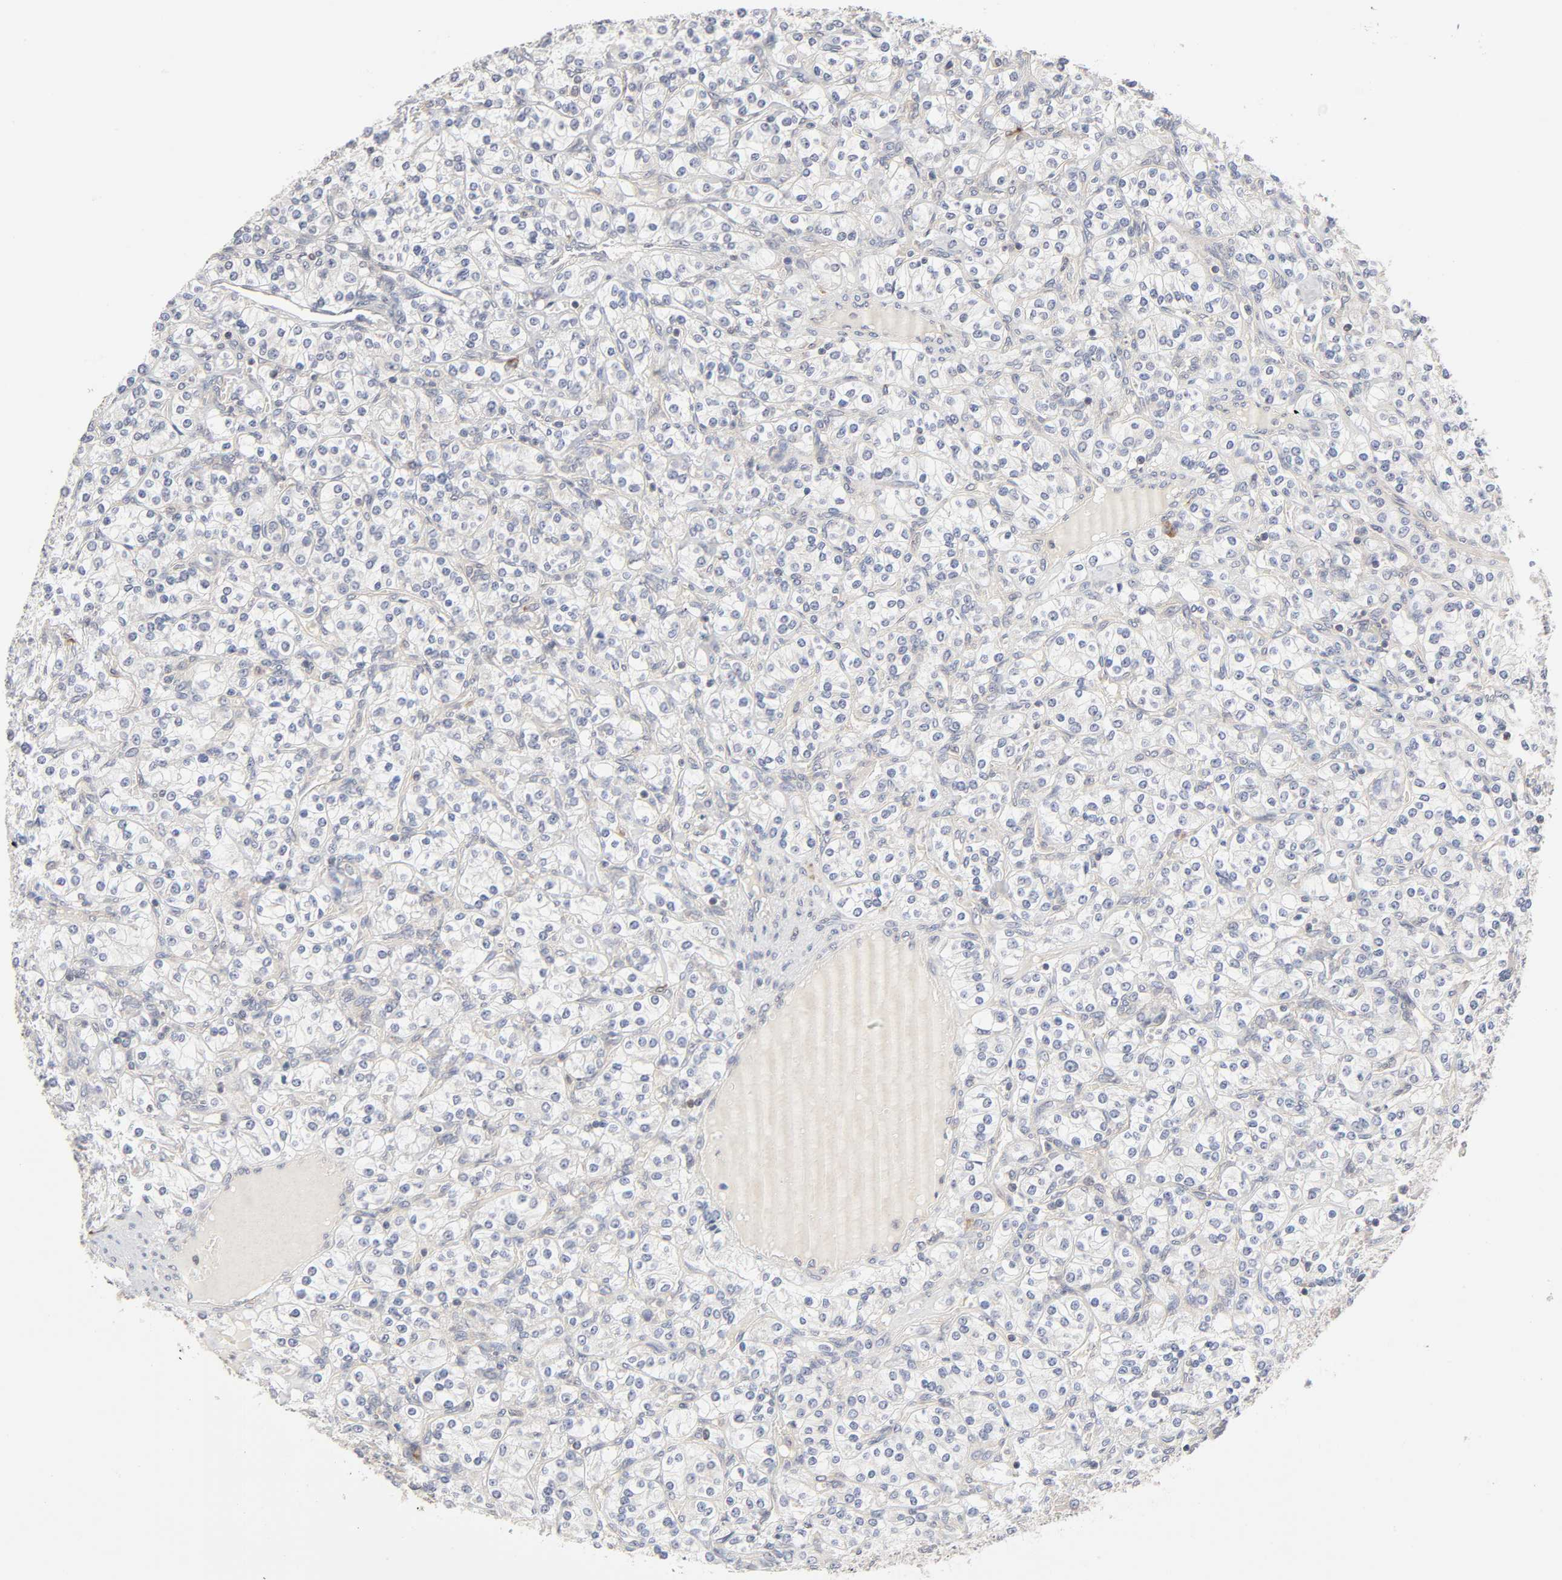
{"staining": {"intensity": "negative", "quantity": "none", "location": "none"}, "tissue": "renal cancer", "cell_type": "Tumor cells", "image_type": "cancer", "snomed": [{"axis": "morphology", "description": "Adenocarcinoma, NOS"}, {"axis": "topography", "description": "Kidney"}], "caption": "Renal adenocarcinoma was stained to show a protein in brown. There is no significant expression in tumor cells.", "gene": "IL4R", "patient": {"sex": "male", "age": 77}}